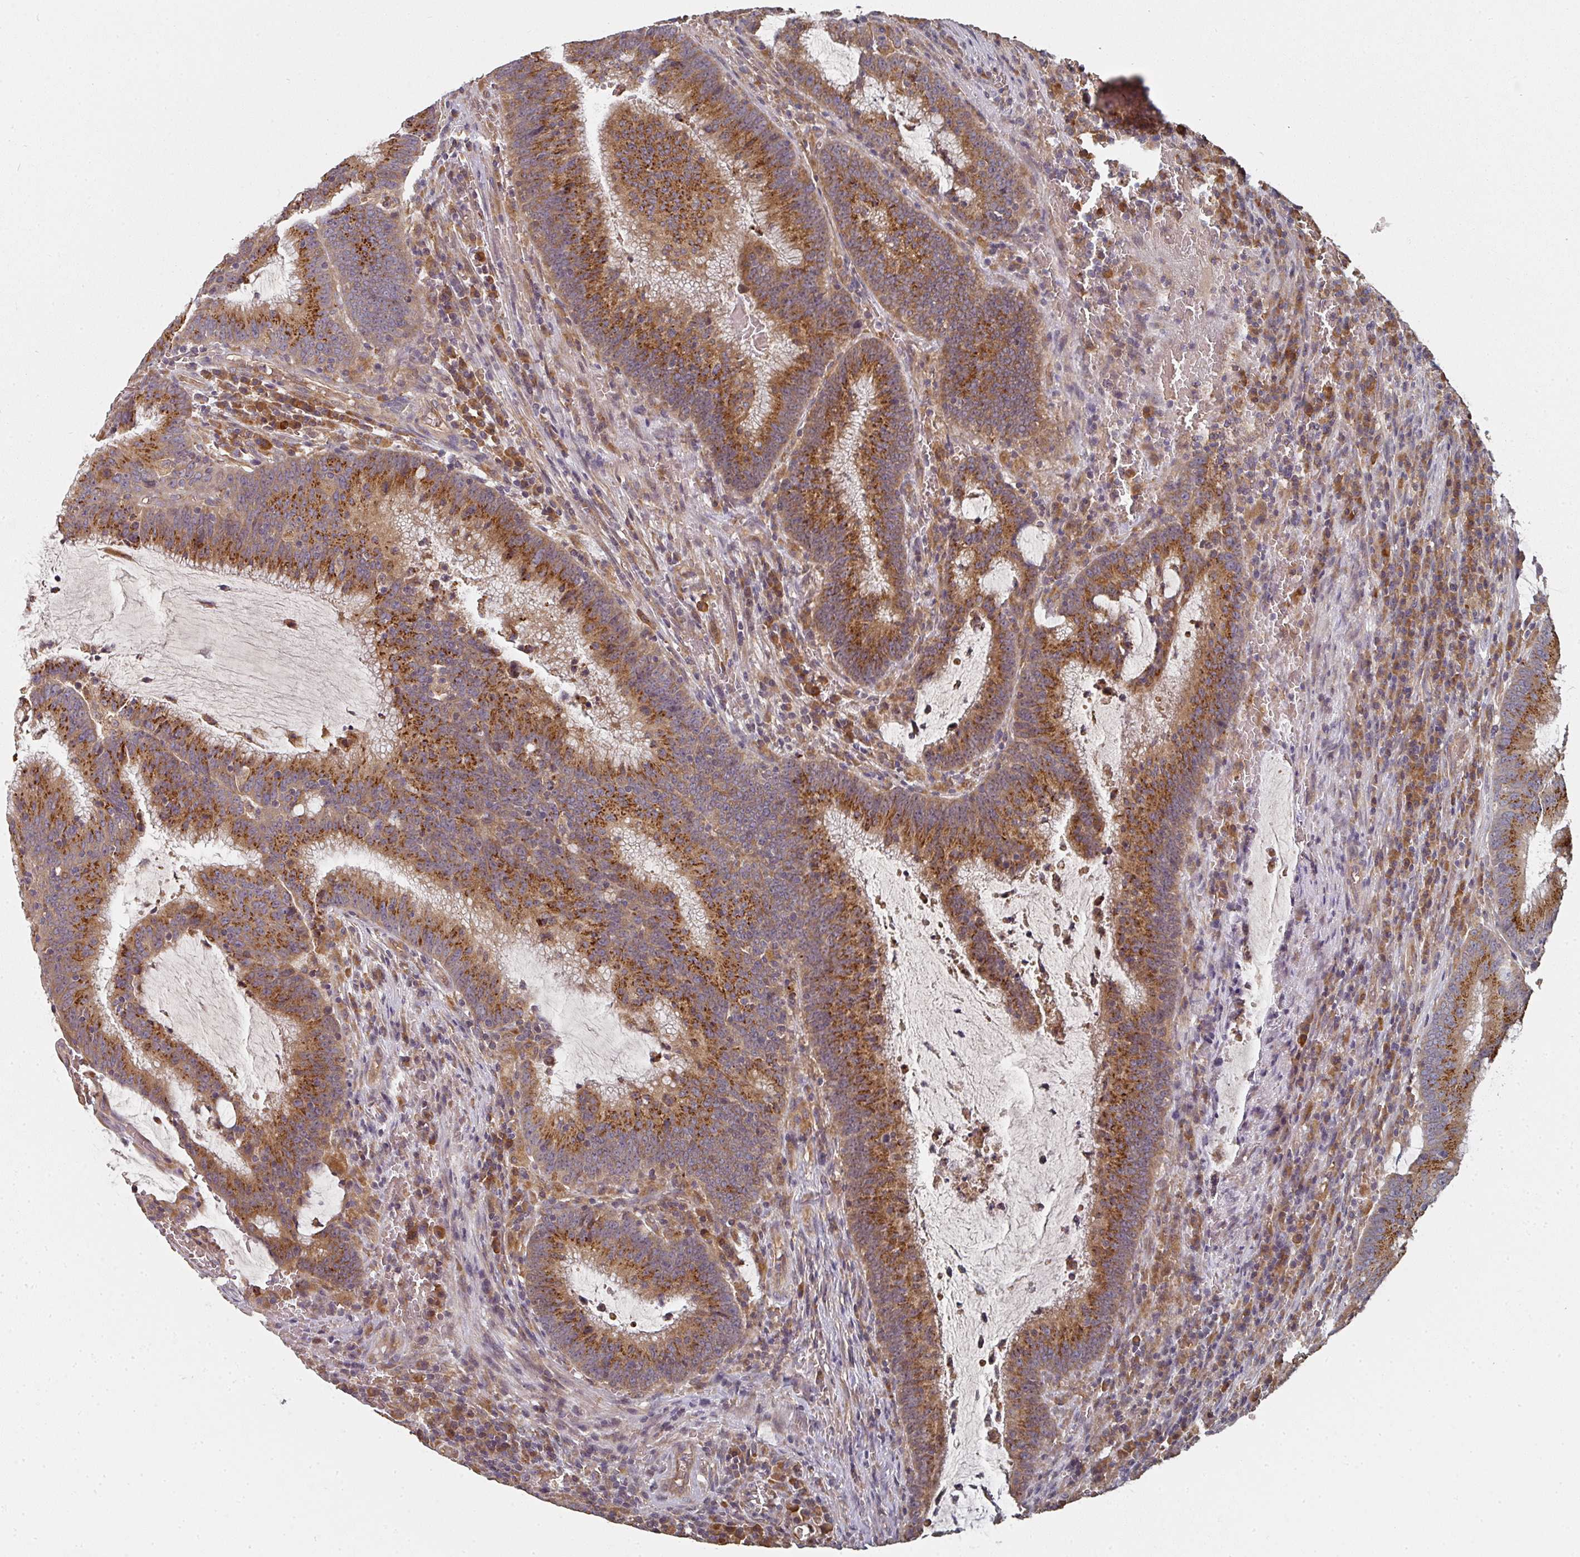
{"staining": {"intensity": "strong", "quantity": ">75%", "location": "cytoplasmic/membranous"}, "tissue": "colorectal cancer", "cell_type": "Tumor cells", "image_type": "cancer", "snomed": [{"axis": "morphology", "description": "Adenocarcinoma, NOS"}, {"axis": "topography", "description": "Rectum"}], "caption": "Tumor cells show high levels of strong cytoplasmic/membranous positivity in approximately >75% of cells in human colorectal adenocarcinoma. (Stains: DAB in brown, nuclei in blue, Microscopy: brightfield microscopy at high magnification).", "gene": "EDEM2", "patient": {"sex": "female", "age": 77}}